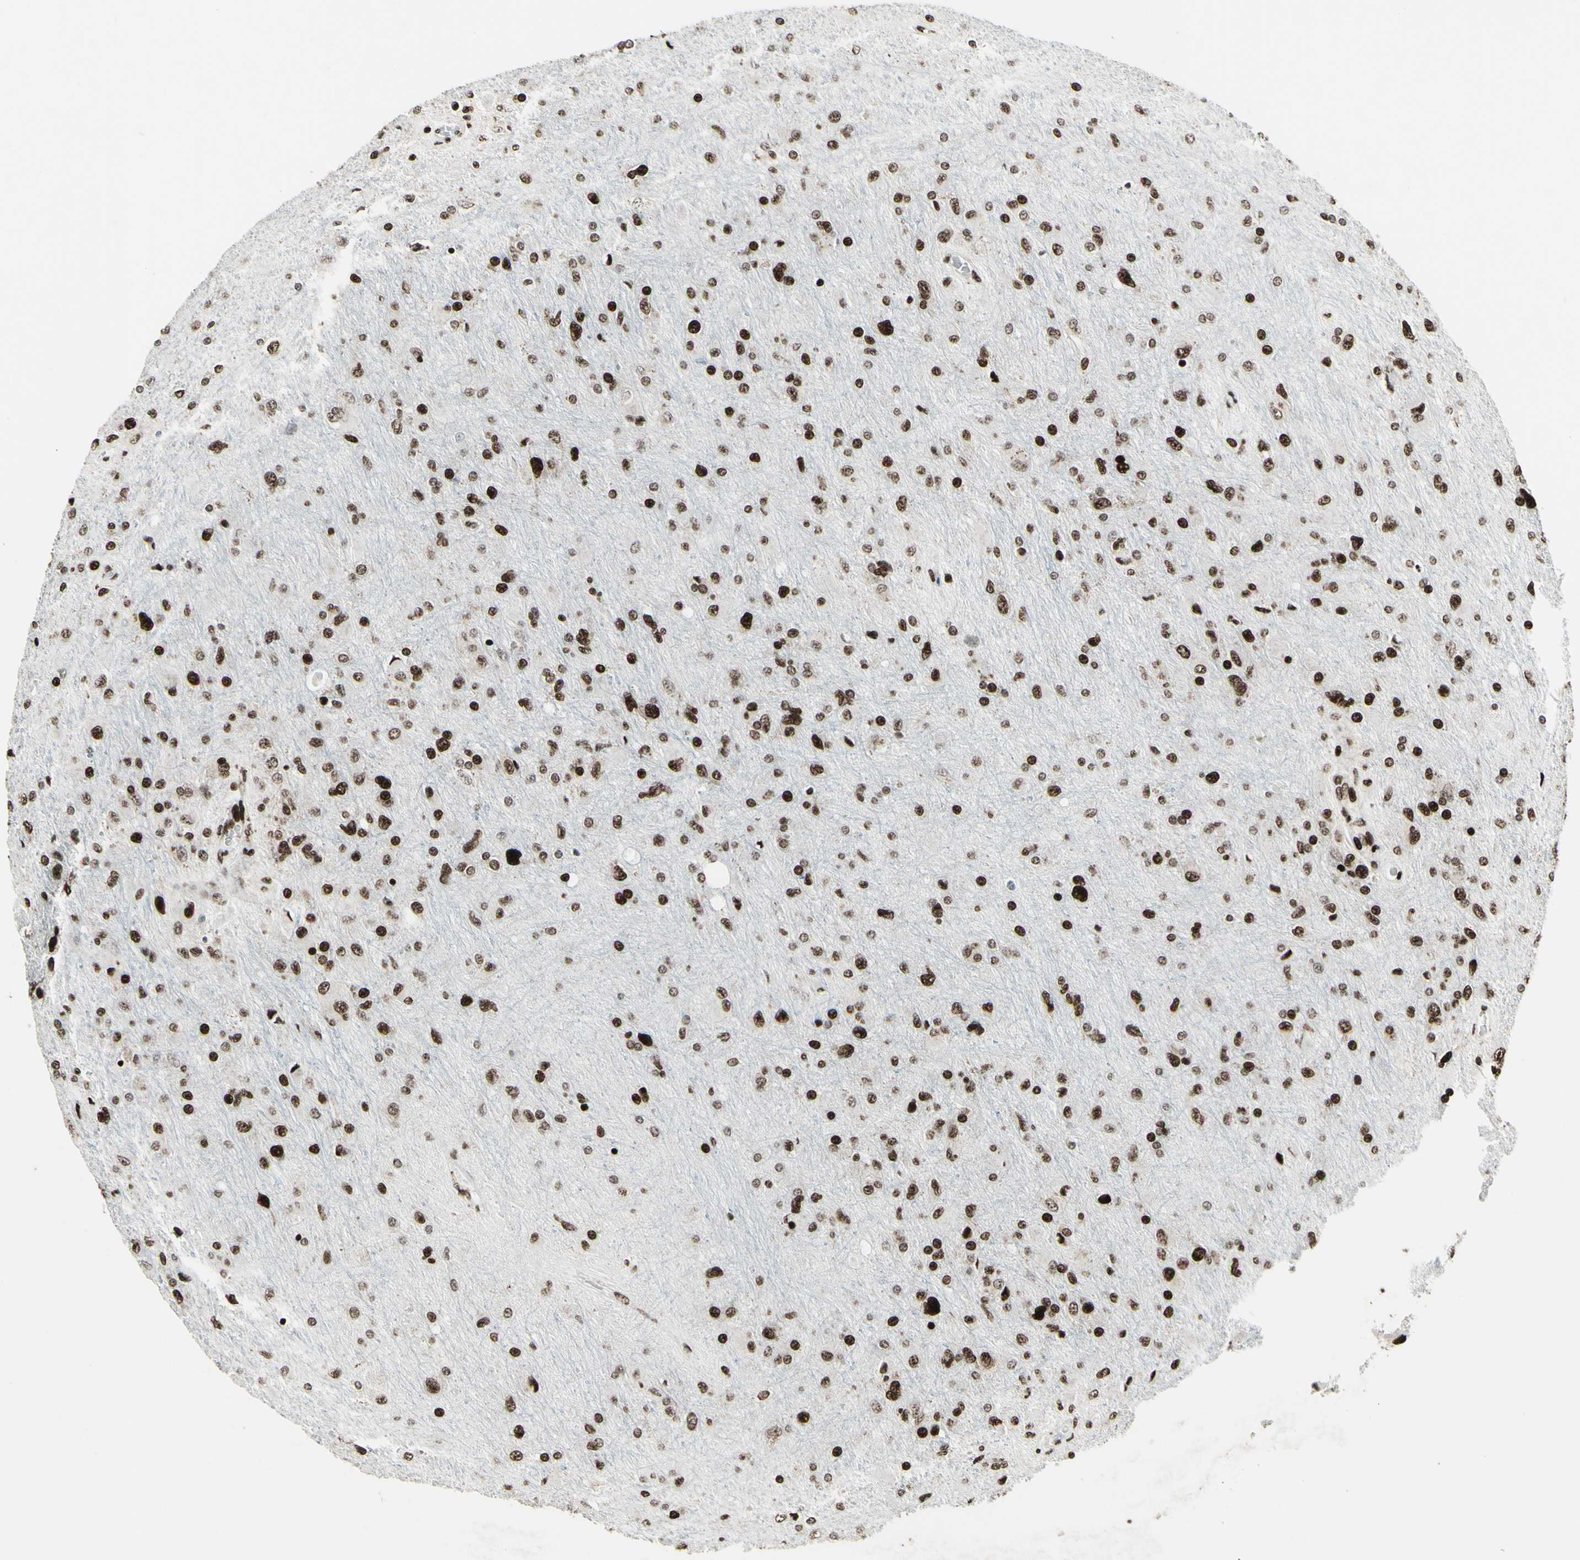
{"staining": {"intensity": "strong", "quantity": ">75%", "location": "nuclear"}, "tissue": "glioma", "cell_type": "Tumor cells", "image_type": "cancer", "snomed": [{"axis": "morphology", "description": "Glioma, malignant, High grade"}, {"axis": "topography", "description": "Cerebral cortex"}], "caption": "Brown immunohistochemical staining in malignant high-grade glioma reveals strong nuclear staining in about >75% of tumor cells. The staining was performed using DAB, with brown indicating positive protein expression. Nuclei are stained blue with hematoxylin.", "gene": "U2AF2", "patient": {"sex": "female", "age": 36}}